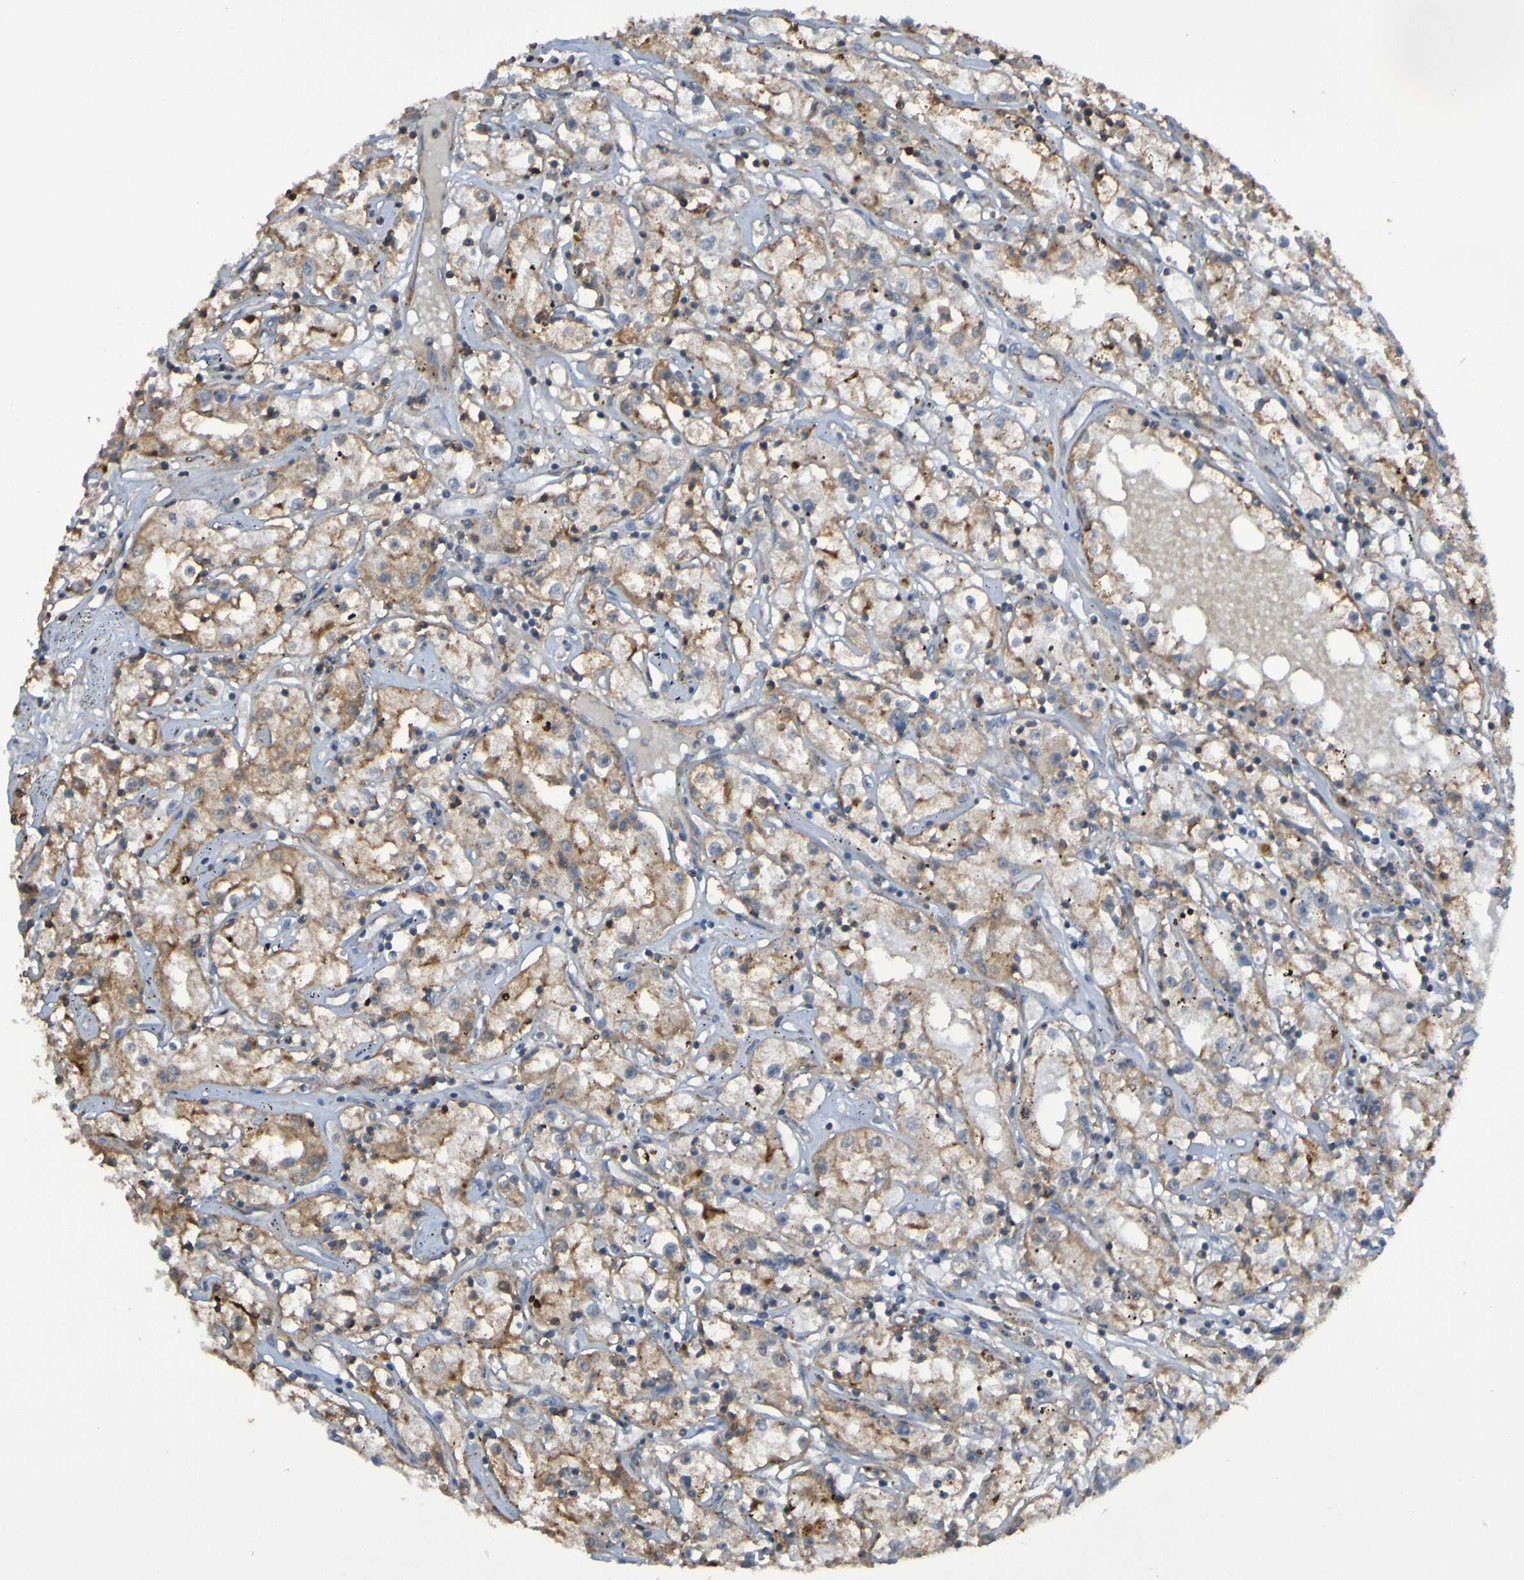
{"staining": {"intensity": "moderate", "quantity": ">75%", "location": "cytoplasmic/membranous"}, "tissue": "renal cancer", "cell_type": "Tumor cells", "image_type": "cancer", "snomed": [{"axis": "morphology", "description": "Adenocarcinoma, NOS"}, {"axis": "topography", "description": "Kidney"}], "caption": "Immunohistochemical staining of human renal cancer displays moderate cytoplasmic/membranous protein staining in about >75% of tumor cells.", "gene": "PDGFB", "patient": {"sex": "male", "age": 56}}